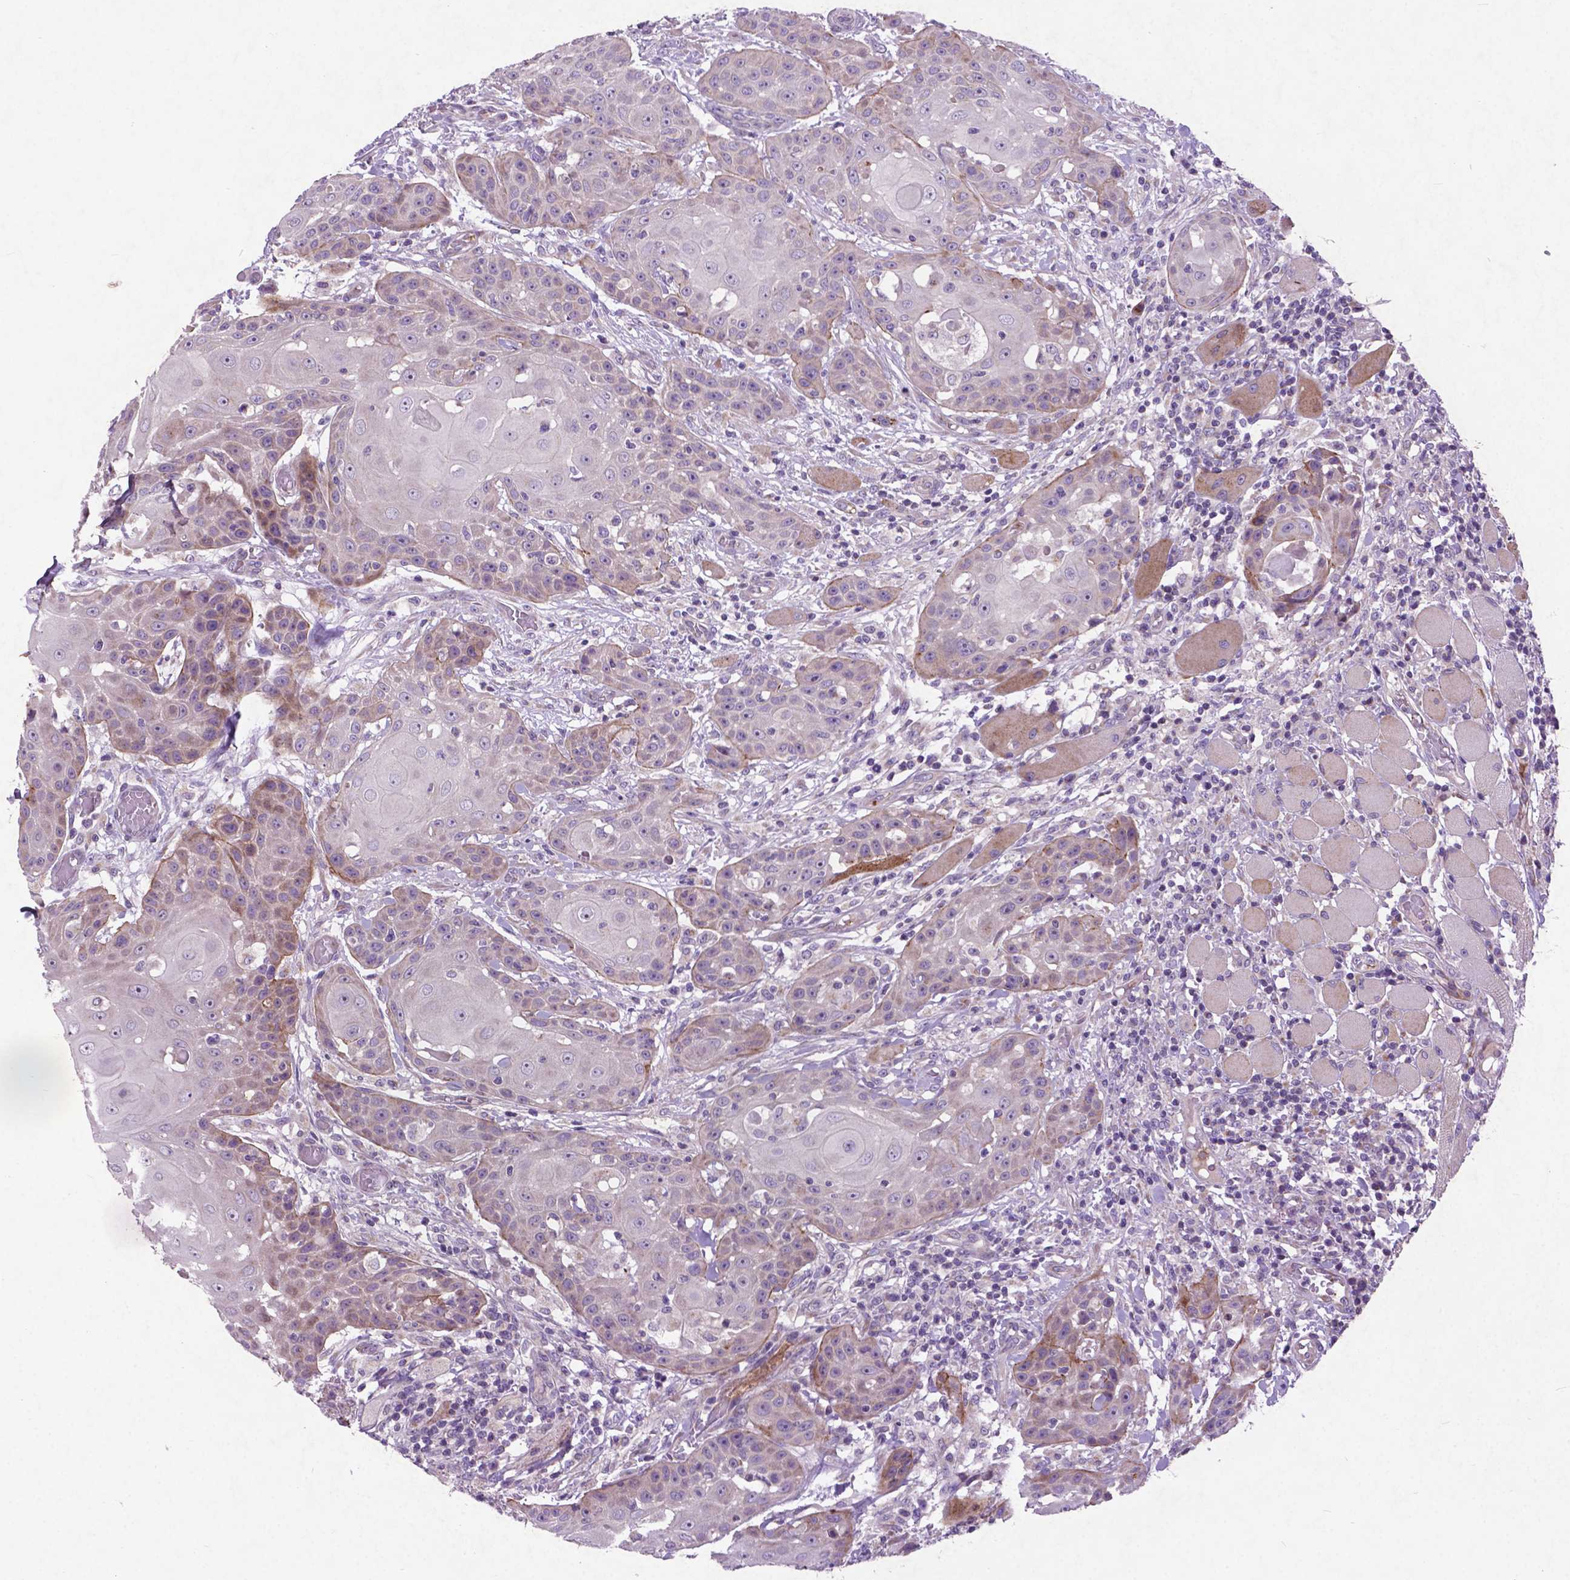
{"staining": {"intensity": "weak", "quantity": "<25%", "location": "cytoplasmic/membranous"}, "tissue": "head and neck cancer", "cell_type": "Tumor cells", "image_type": "cancer", "snomed": [{"axis": "morphology", "description": "Normal tissue, NOS"}, {"axis": "morphology", "description": "Squamous cell carcinoma, NOS"}, {"axis": "topography", "description": "Oral tissue"}, {"axis": "topography", "description": "Head-Neck"}], "caption": "This histopathology image is of head and neck cancer stained with immunohistochemistry to label a protein in brown with the nuclei are counter-stained blue. There is no expression in tumor cells. (Stains: DAB immunohistochemistry (IHC) with hematoxylin counter stain, Microscopy: brightfield microscopy at high magnification).", "gene": "ATG4D", "patient": {"sex": "female", "age": 55}}